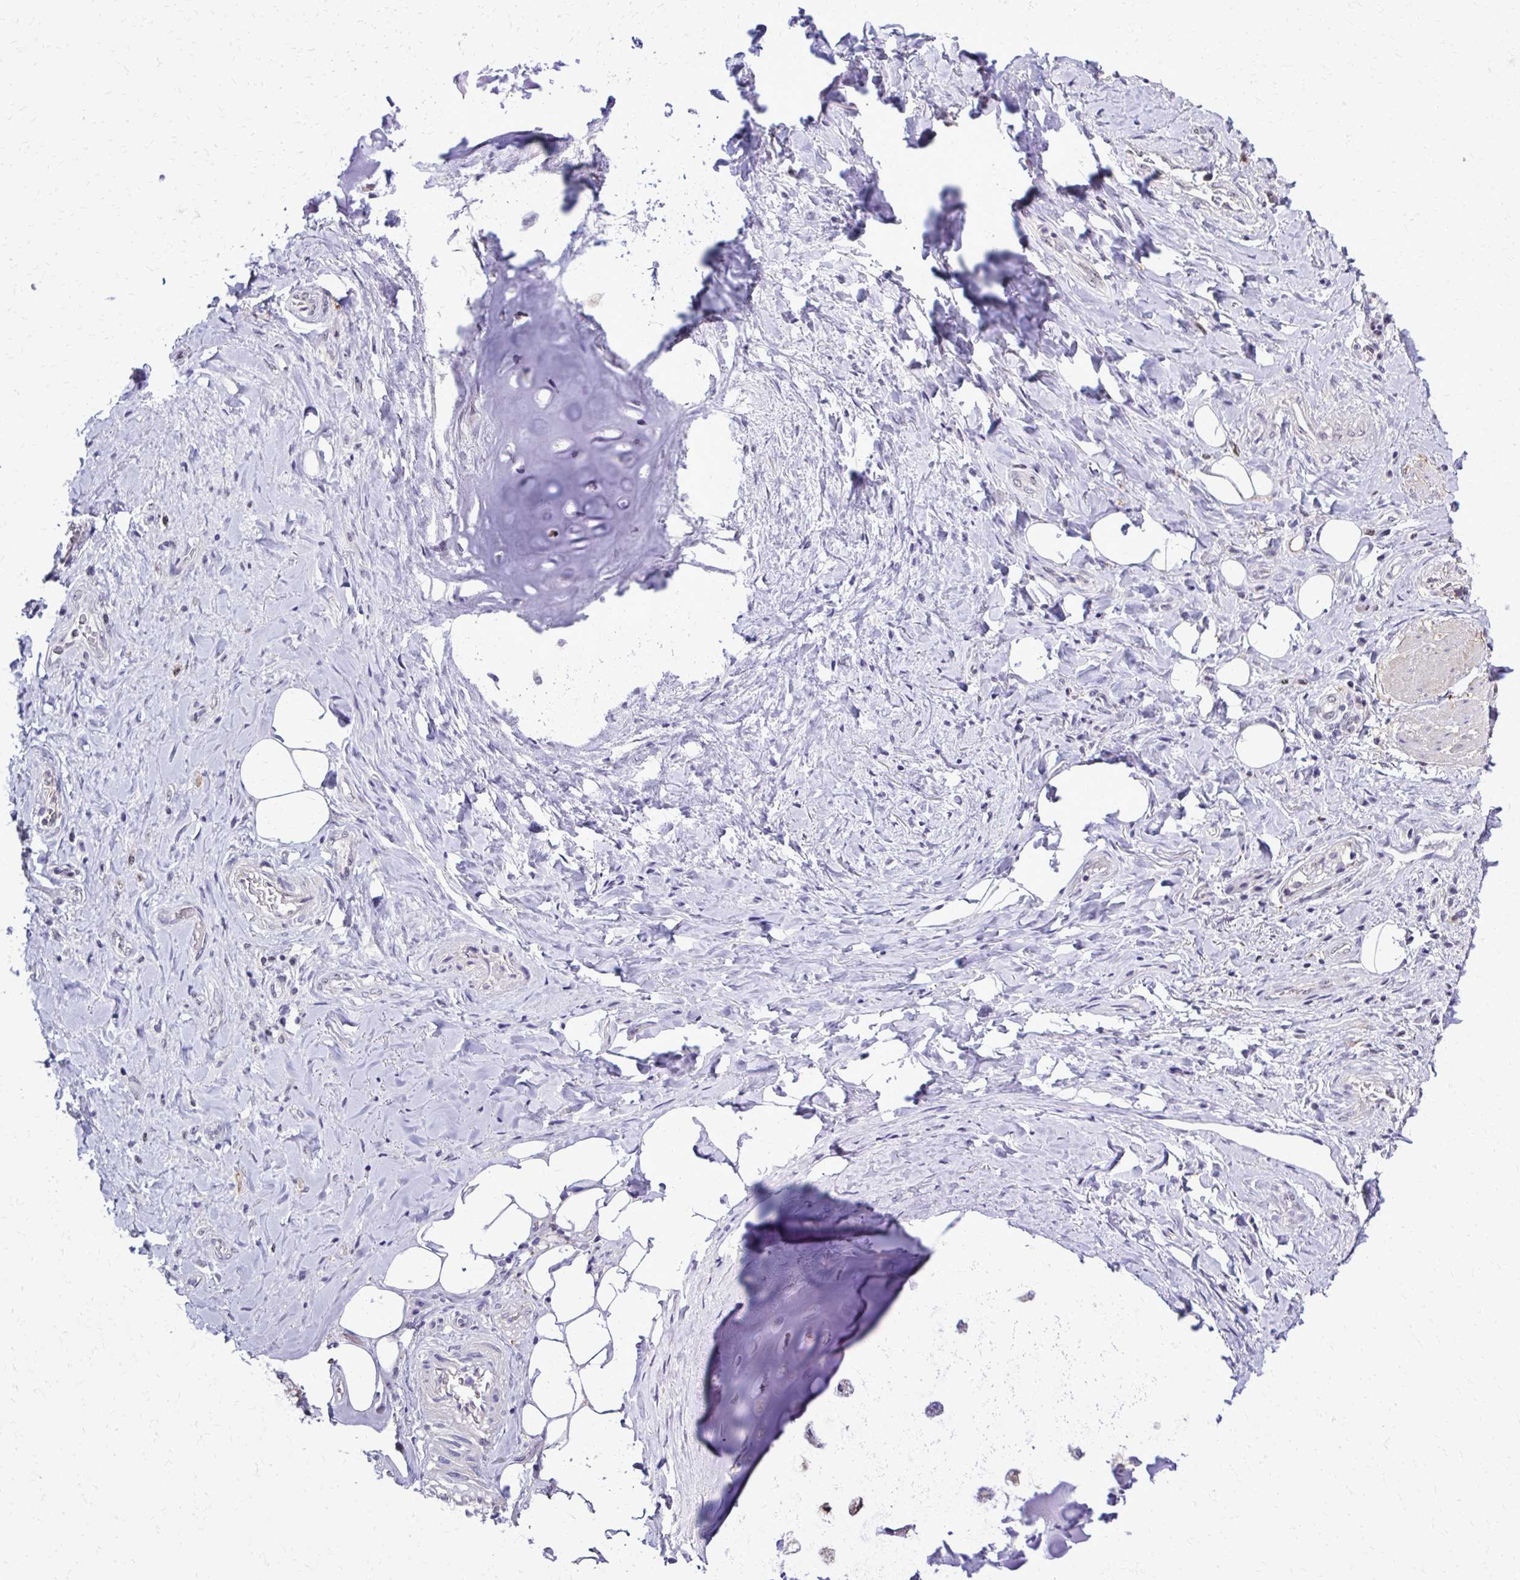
{"staining": {"intensity": "negative", "quantity": "none", "location": "none"}, "tissue": "adipose tissue", "cell_type": "Adipocytes", "image_type": "normal", "snomed": [{"axis": "morphology", "description": "Normal tissue, NOS"}, {"axis": "topography", "description": "Cartilage tissue"}, {"axis": "topography", "description": "Bronchus"}], "caption": "The IHC photomicrograph has no significant positivity in adipocytes of adipose tissue.", "gene": "RASL11B", "patient": {"sex": "male", "age": 64}}